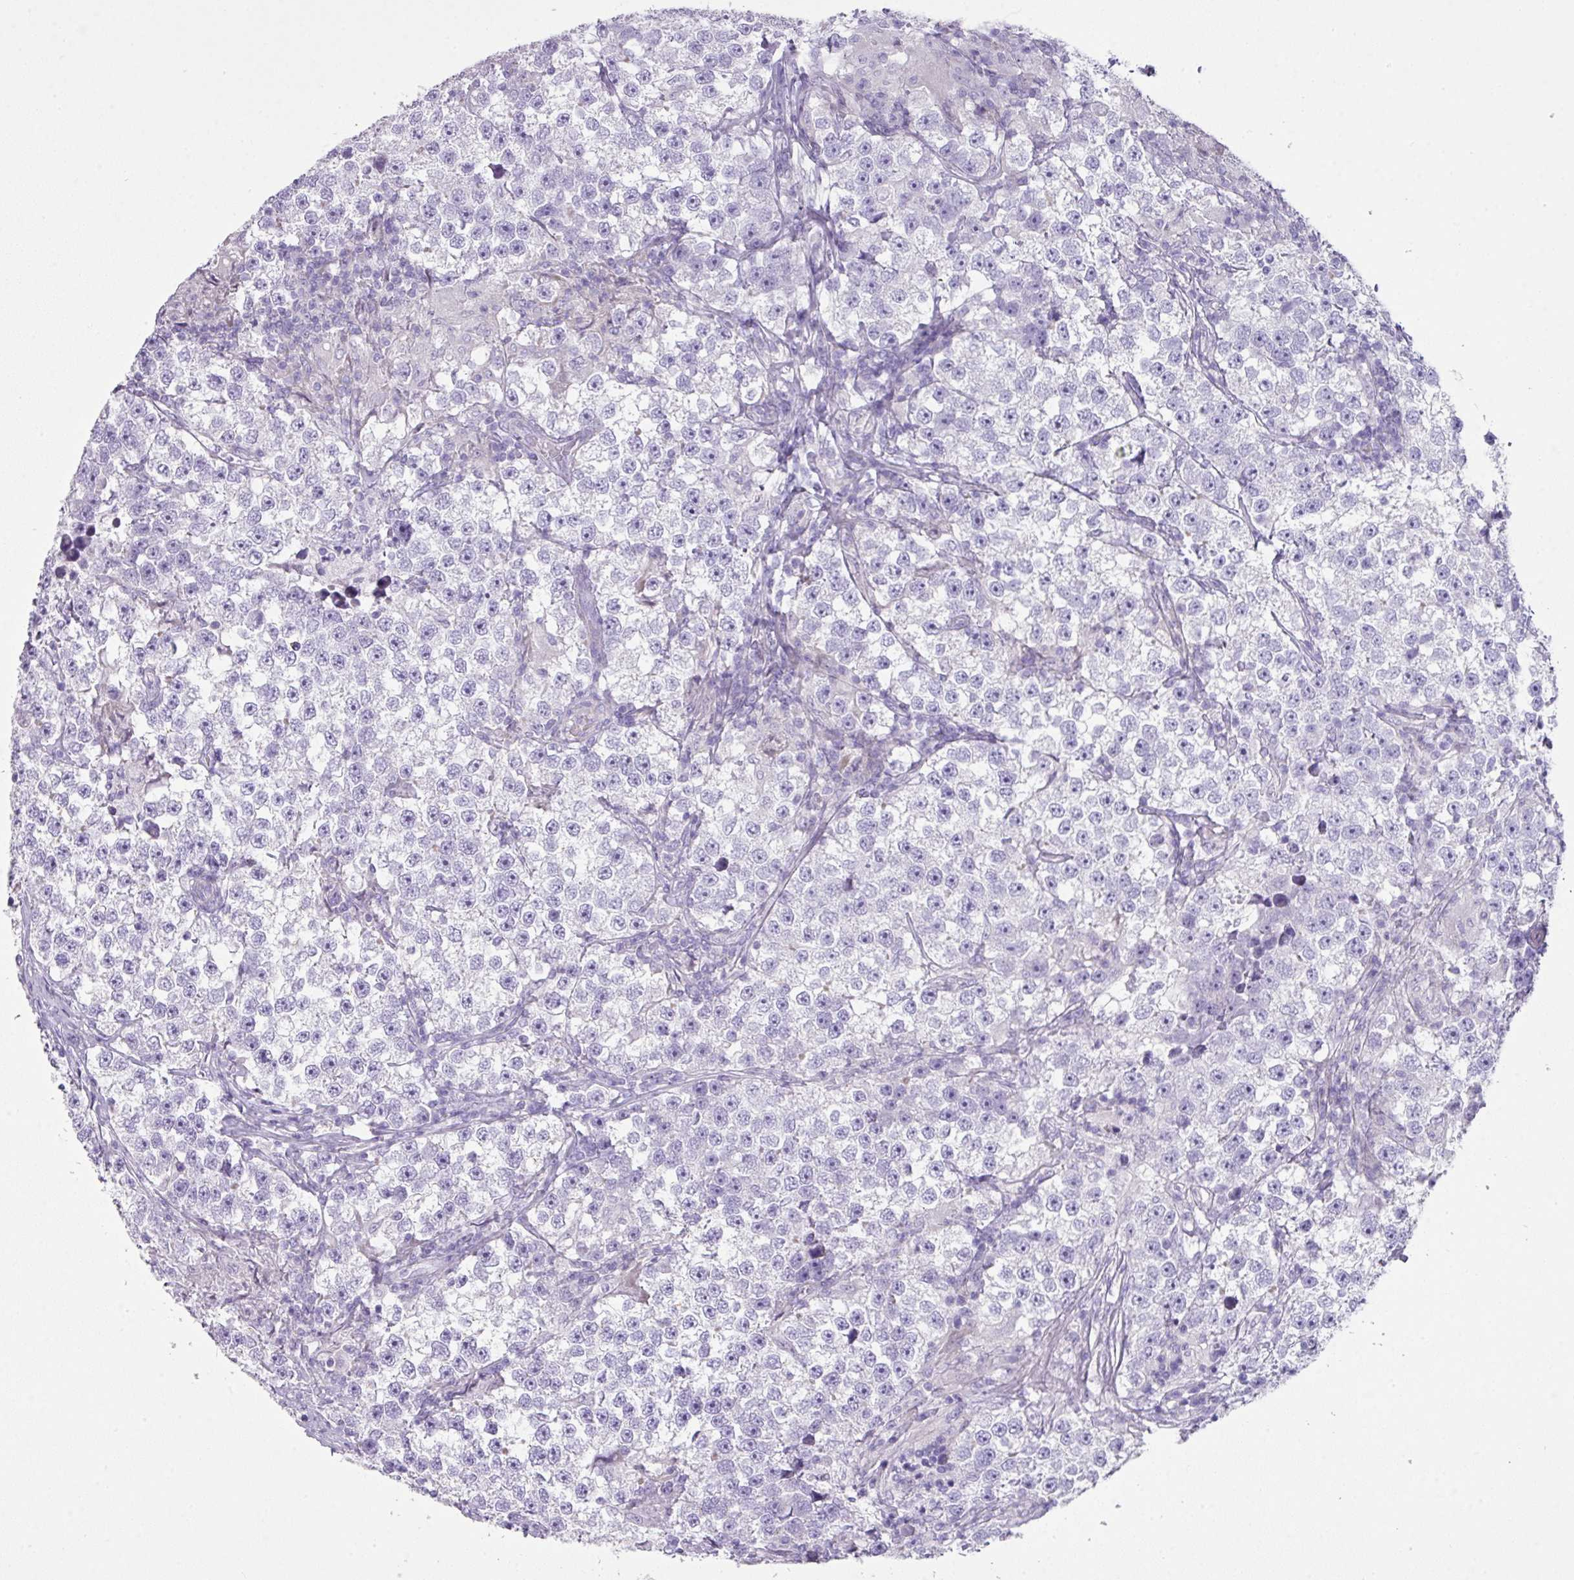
{"staining": {"intensity": "negative", "quantity": "none", "location": "none"}, "tissue": "testis cancer", "cell_type": "Tumor cells", "image_type": "cancer", "snomed": [{"axis": "morphology", "description": "Seminoma, NOS"}, {"axis": "topography", "description": "Testis"}], "caption": "A high-resolution image shows immunohistochemistry staining of testis cancer (seminoma), which reveals no significant expression in tumor cells. (Brightfield microscopy of DAB immunohistochemistry at high magnification).", "gene": "GLI4", "patient": {"sex": "male", "age": 46}}